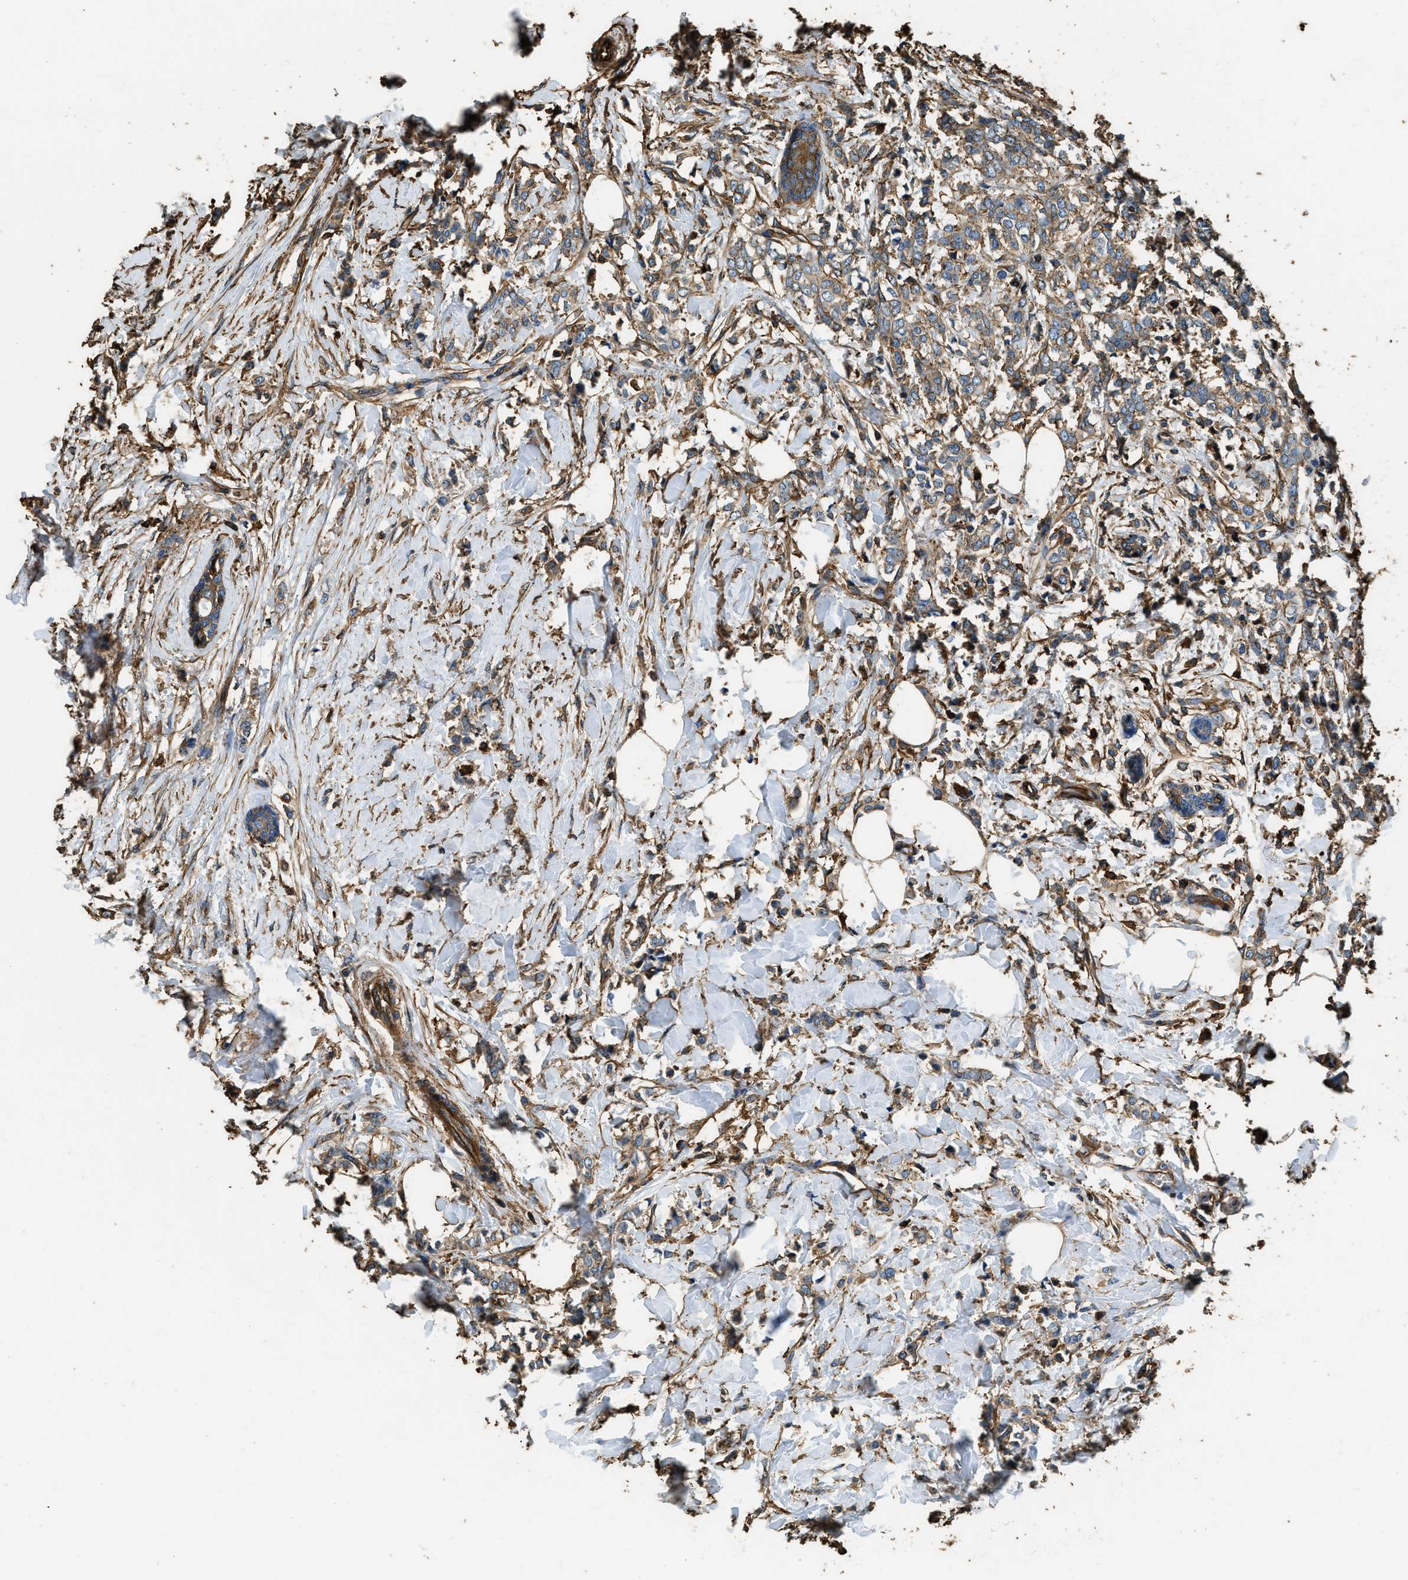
{"staining": {"intensity": "moderate", "quantity": ">75%", "location": "cytoplasmic/membranous"}, "tissue": "breast cancer", "cell_type": "Tumor cells", "image_type": "cancer", "snomed": [{"axis": "morphology", "description": "Lobular carcinoma, in situ"}, {"axis": "morphology", "description": "Lobular carcinoma"}, {"axis": "topography", "description": "Breast"}], "caption": "Immunohistochemistry (IHC) of human breast cancer reveals medium levels of moderate cytoplasmic/membranous expression in approximately >75% of tumor cells.", "gene": "ACCS", "patient": {"sex": "female", "age": 41}}